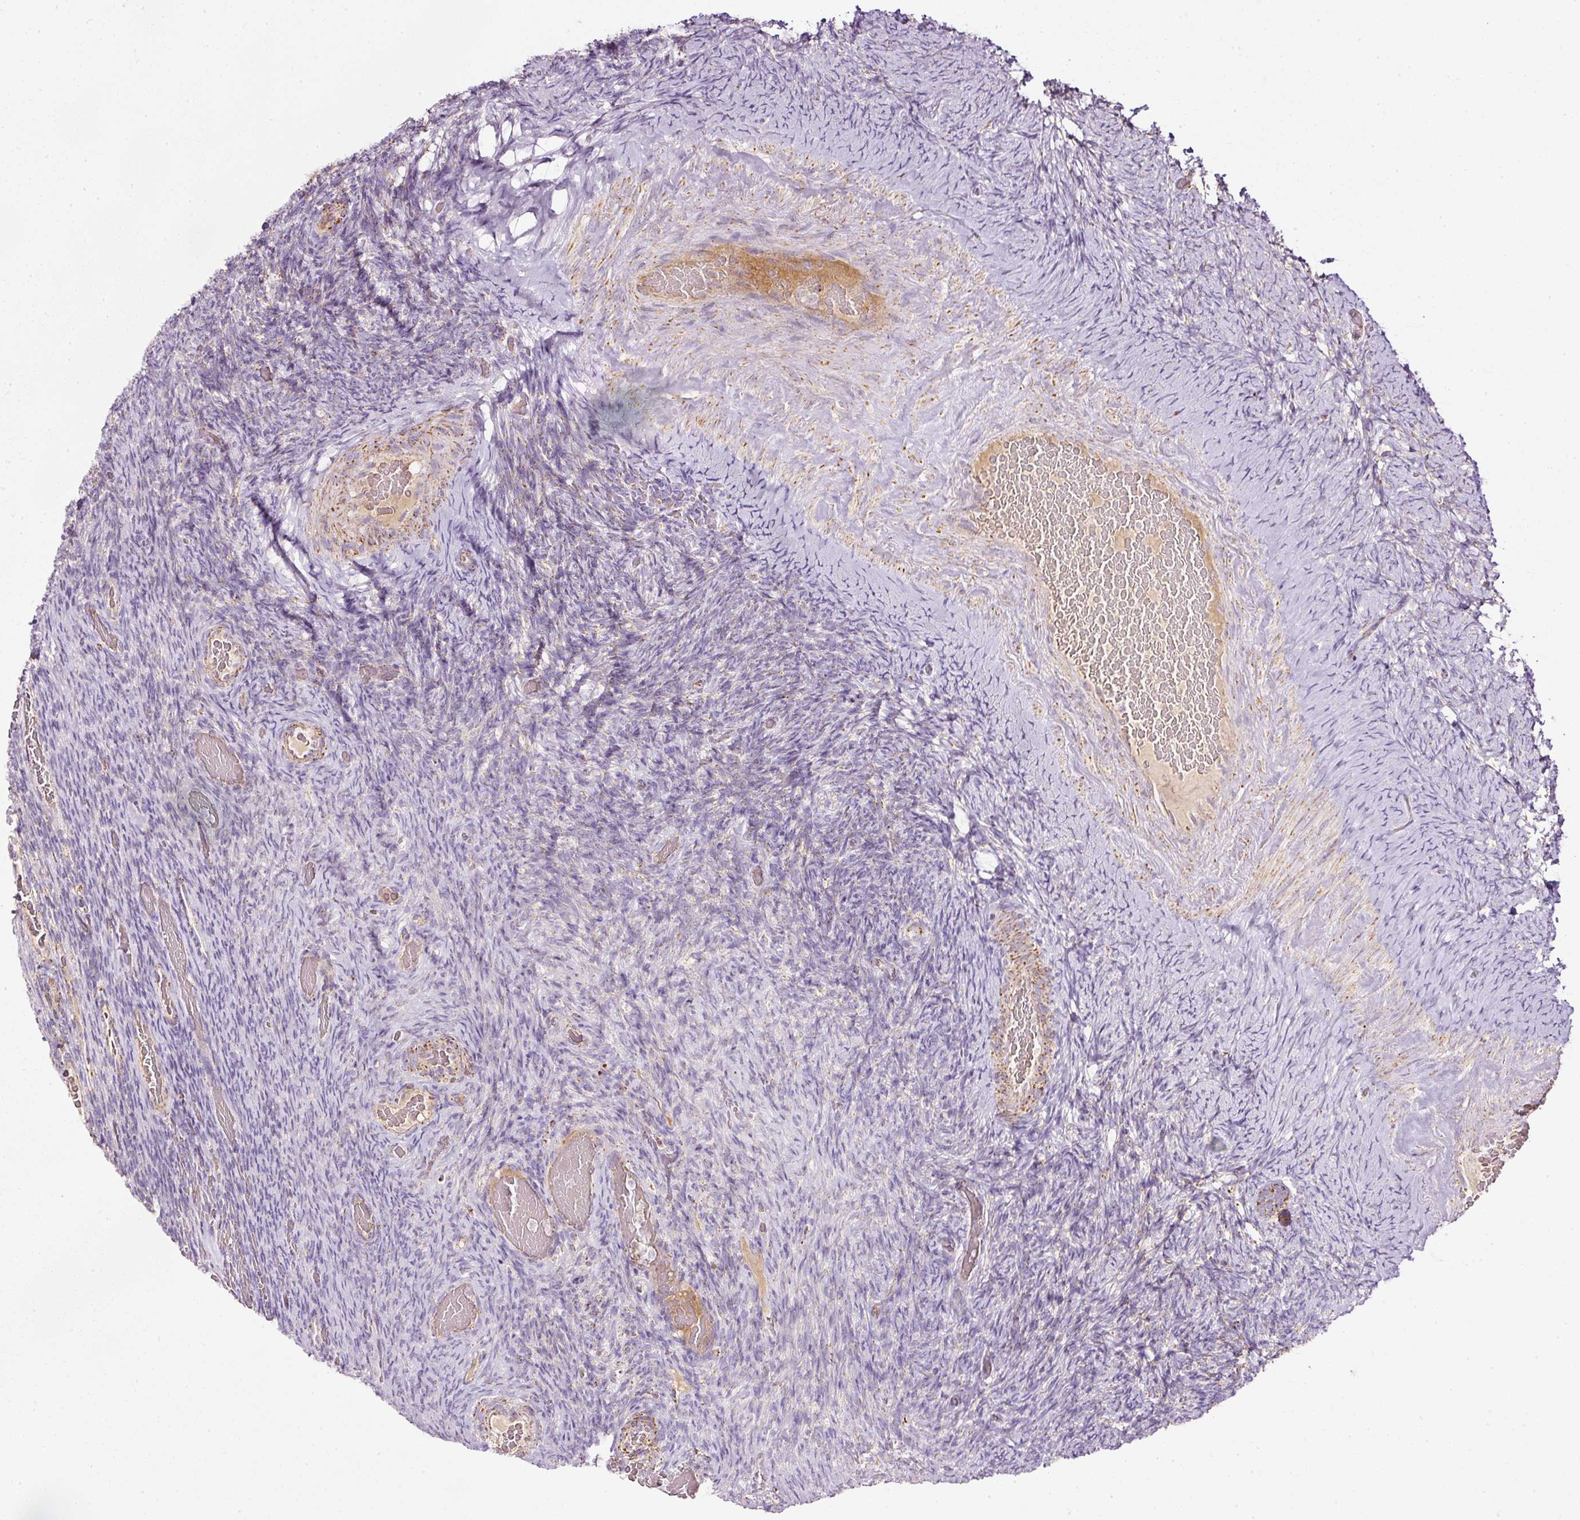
{"staining": {"intensity": "weak", "quantity": "<25%", "location": "cytoplasmic/membranous"}, "tissue": "ovary", "cell_type": "Ovarian stroma cells", "image_type": "normal", "snomed": [{"axis": "morphology", "description": "Normal tissue, NOS"}, {"axis": "topography", "description": "Ovary"}], "caption": "Immunohistochemistry photomicrograph of normal human ovary stained for a protein (brown), which demonstrates no positivity in ovarian stroma cells. (Stains: DAB immunohistochemistry with hematoxylin counter stain, Microscopy: brightfield microscopy at high magnification).", "gene": "SDHA", "patient": {"sex": "female", "age": 34}}